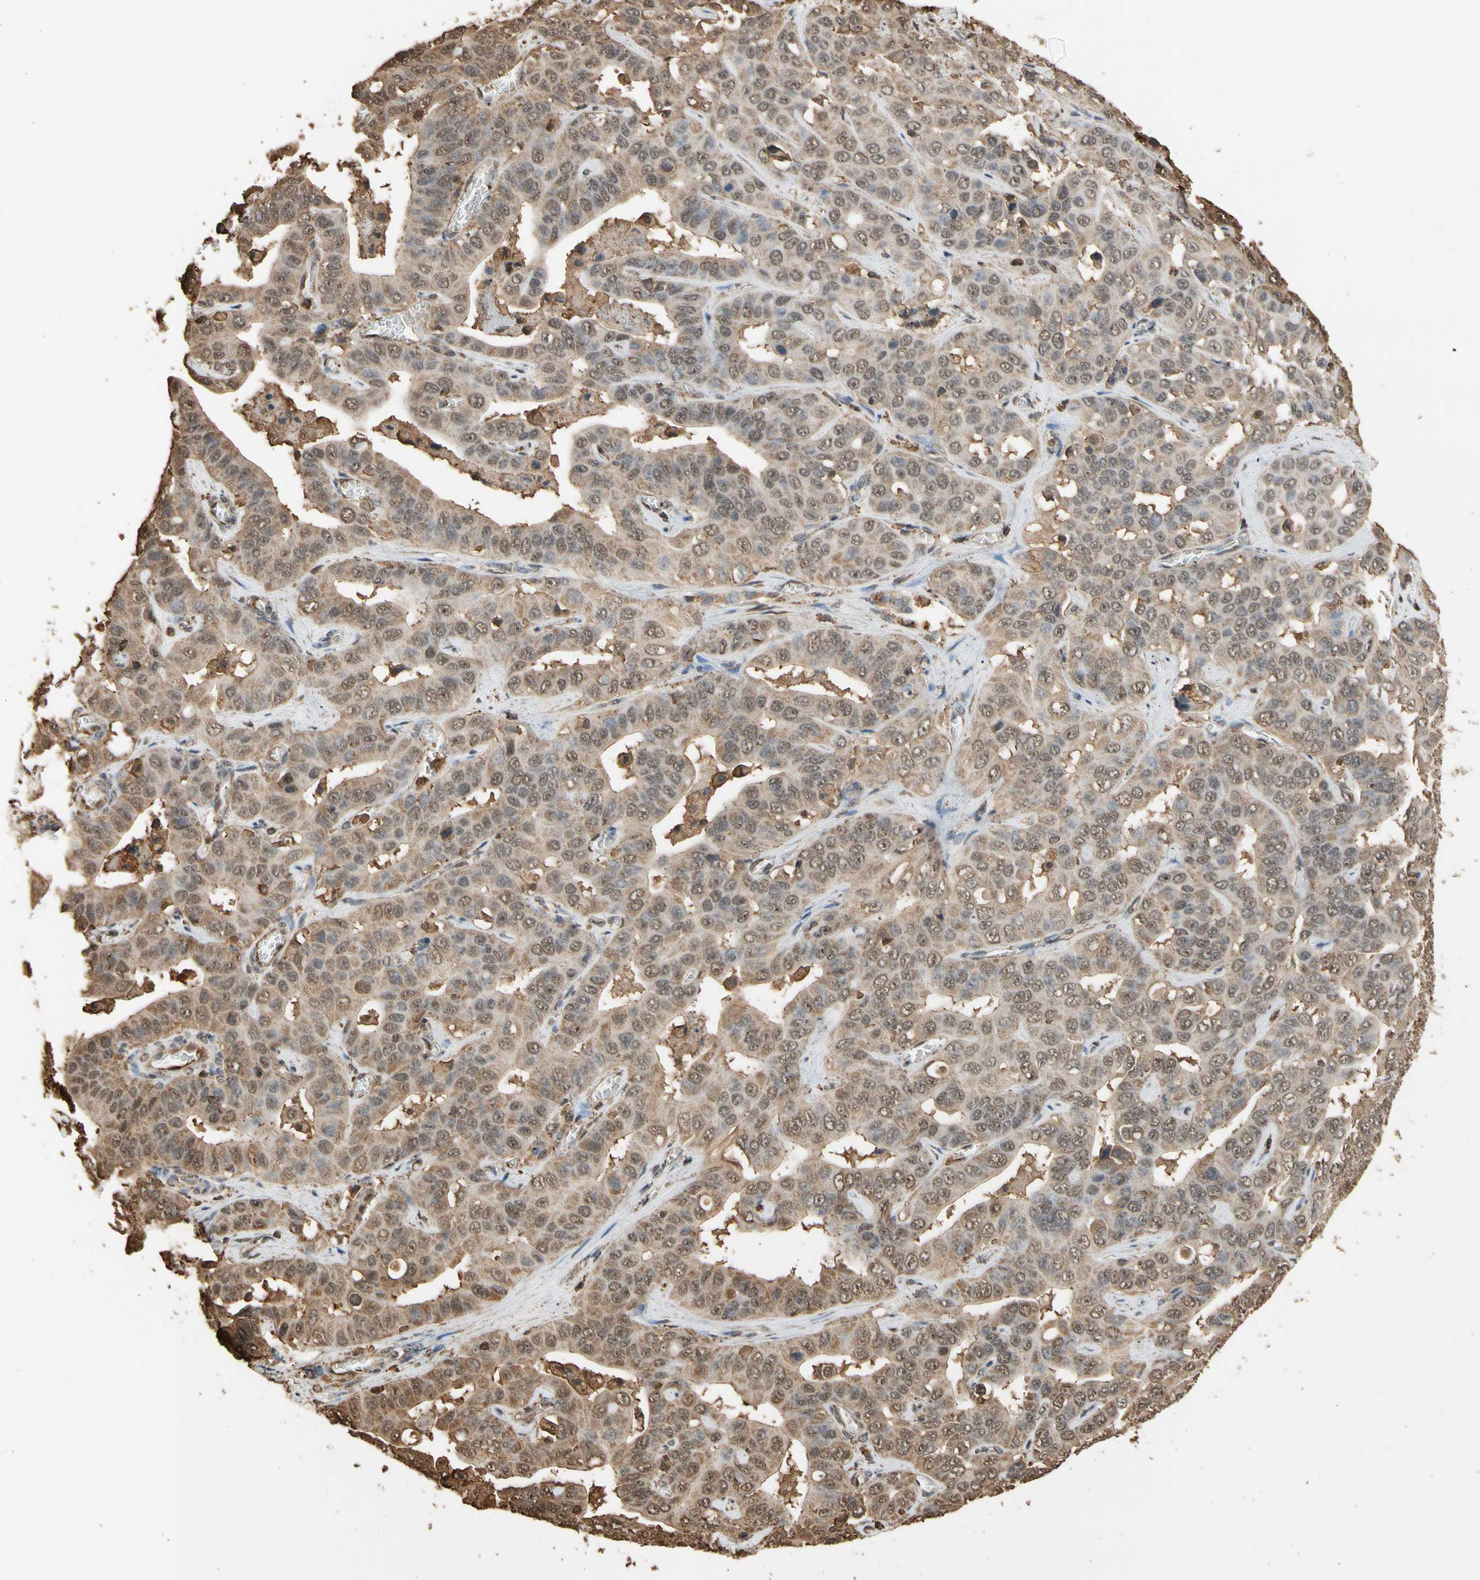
{"staining": {"intensity": "moderate", "quantity": ">75%", "location": "cytoplasmic/membranous,nuclear"}, "tissue": "liver cancer", "cell_type": "Tumor cells", "image_type": "cancer", "snomed": [{"axis": "morphology", "description": "Cholangiocarcinoma"}, {"axis": "topography", "description": "Liver"}], "caption": "IHC of liver cancer shows medium levels of moderate cytoplasmic/membranous and nuclear positivity in approximately >75% of tumor cells.", "gene": "TNFSF13B", "patient": {"sex": "female", "age": 52}}